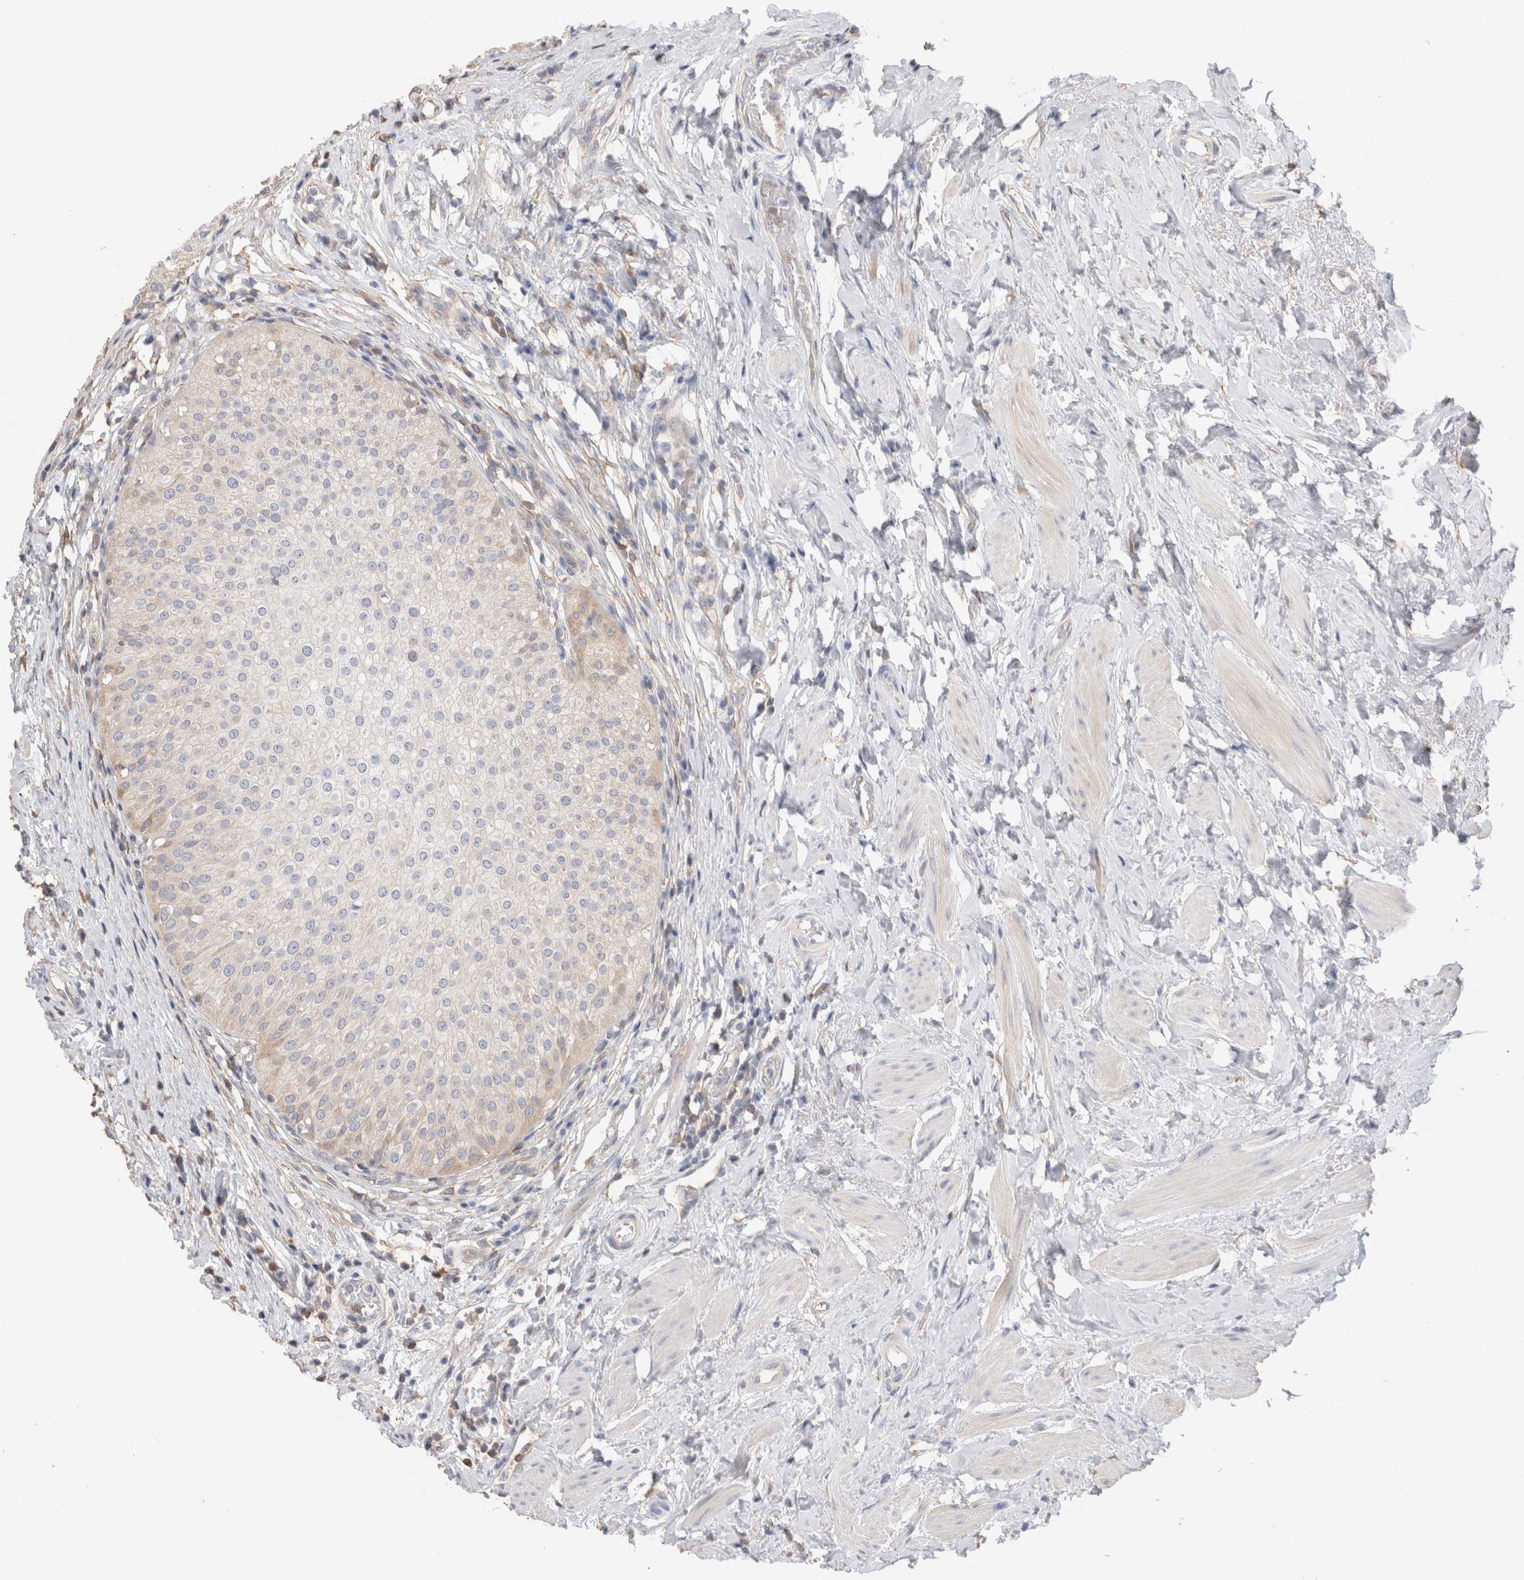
{"staining": {"intensity": "negative", "quantity": "none", "location": "none"}, "tissue": "urothelial cancer", "cell_type": "Tumor cells", "image_type": "cancer", "snomed": [{"axis": "morphology", "description": "Normal tissue, NOS"}, {"axis": "morphology", "description": "Urothelial carcinoma, Low grade"}, {"axis": "topography", "description": "Smooth muscle"}, {"axis": "topography", "description": "Urinary bladder"}], "caption": "Tumor cells are negative for protein expression in human urothelial carcinoma (low-grade).", "gene": "CAPN2", "patient": {"sex": "male", "age": 60}}